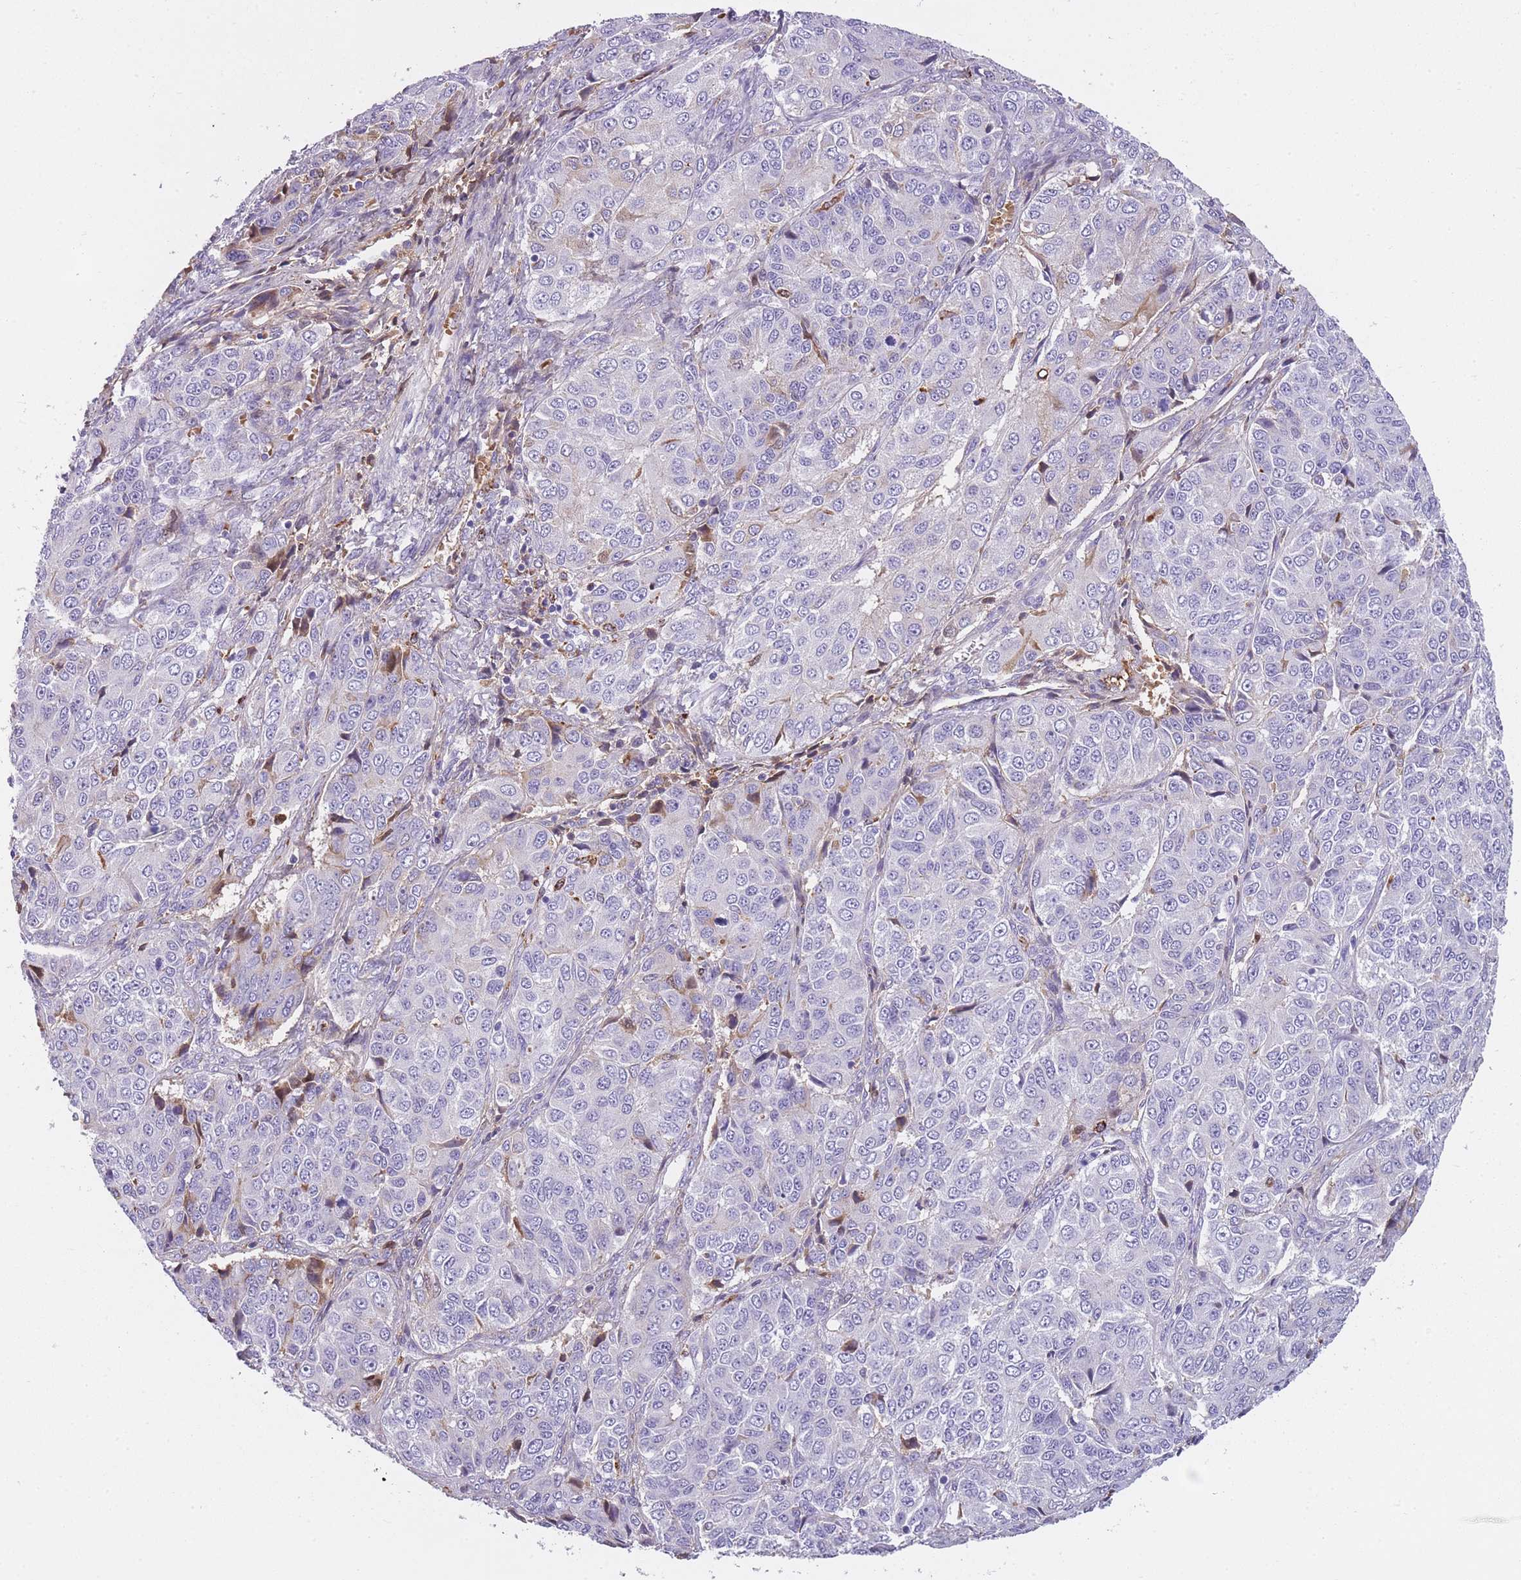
{"staining": {"intensity": "negative", "quantity": "none", "location": "none"}, "tissue": "ovarian cancer", "cell_type": "Tumor cells", "image_type": "cancer", "snomed": [{"axis": "morphology", "description": "Carcinoma, endometroid"}, {"axis": "topography", "description": "Ovary"}], "caption": "There is no significant expression in tumor cells of ovarian endometroid carcinoma. The staining was performed using DAB to visualize the protein expression in brown, while the nuclei were stained in blue with hematoxylin (Magnification: 20x).", "gene": "GNAT1", "patient": {"sex": "female", "age": 51}}